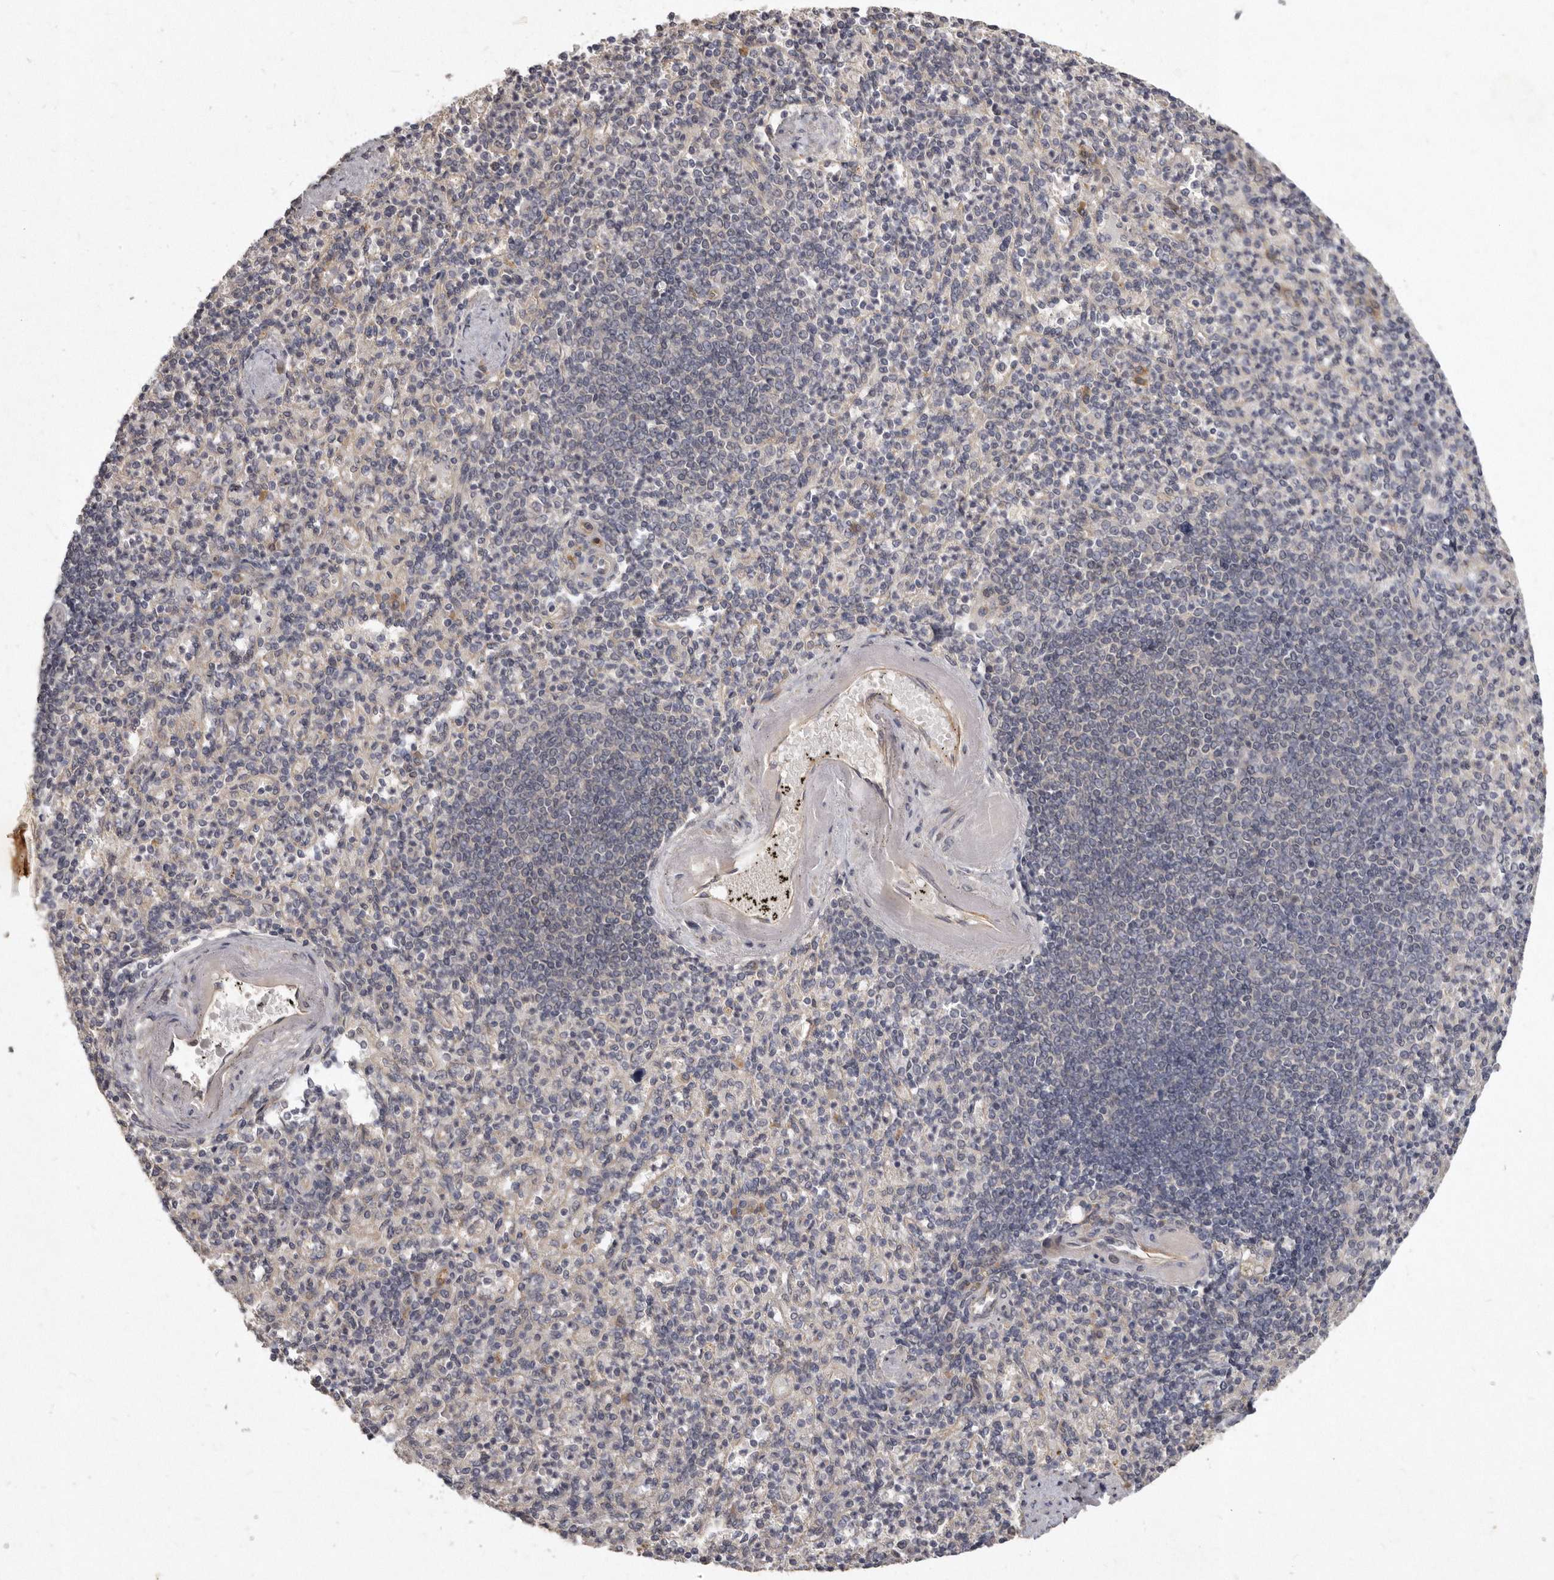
{"staining": {"intensity": "negative", "quantity": "none", "location": "none"}, "tissue": "spleen", "cell_type": "Cells in red pulp", "image_type": "normal", "snomed": [{"axis": "morphology", "description": "Normal tissue, NOS"}, {"axis": "topography", "description": "Spleen"}], "caption": "Immunohistochemistry (IHC) image of normal spleen stained for a protein (brown), which displays no positivity in cells in red pulp.", "gene": "SLC22A1", "patient": {"sex": "female", "age": 74}}